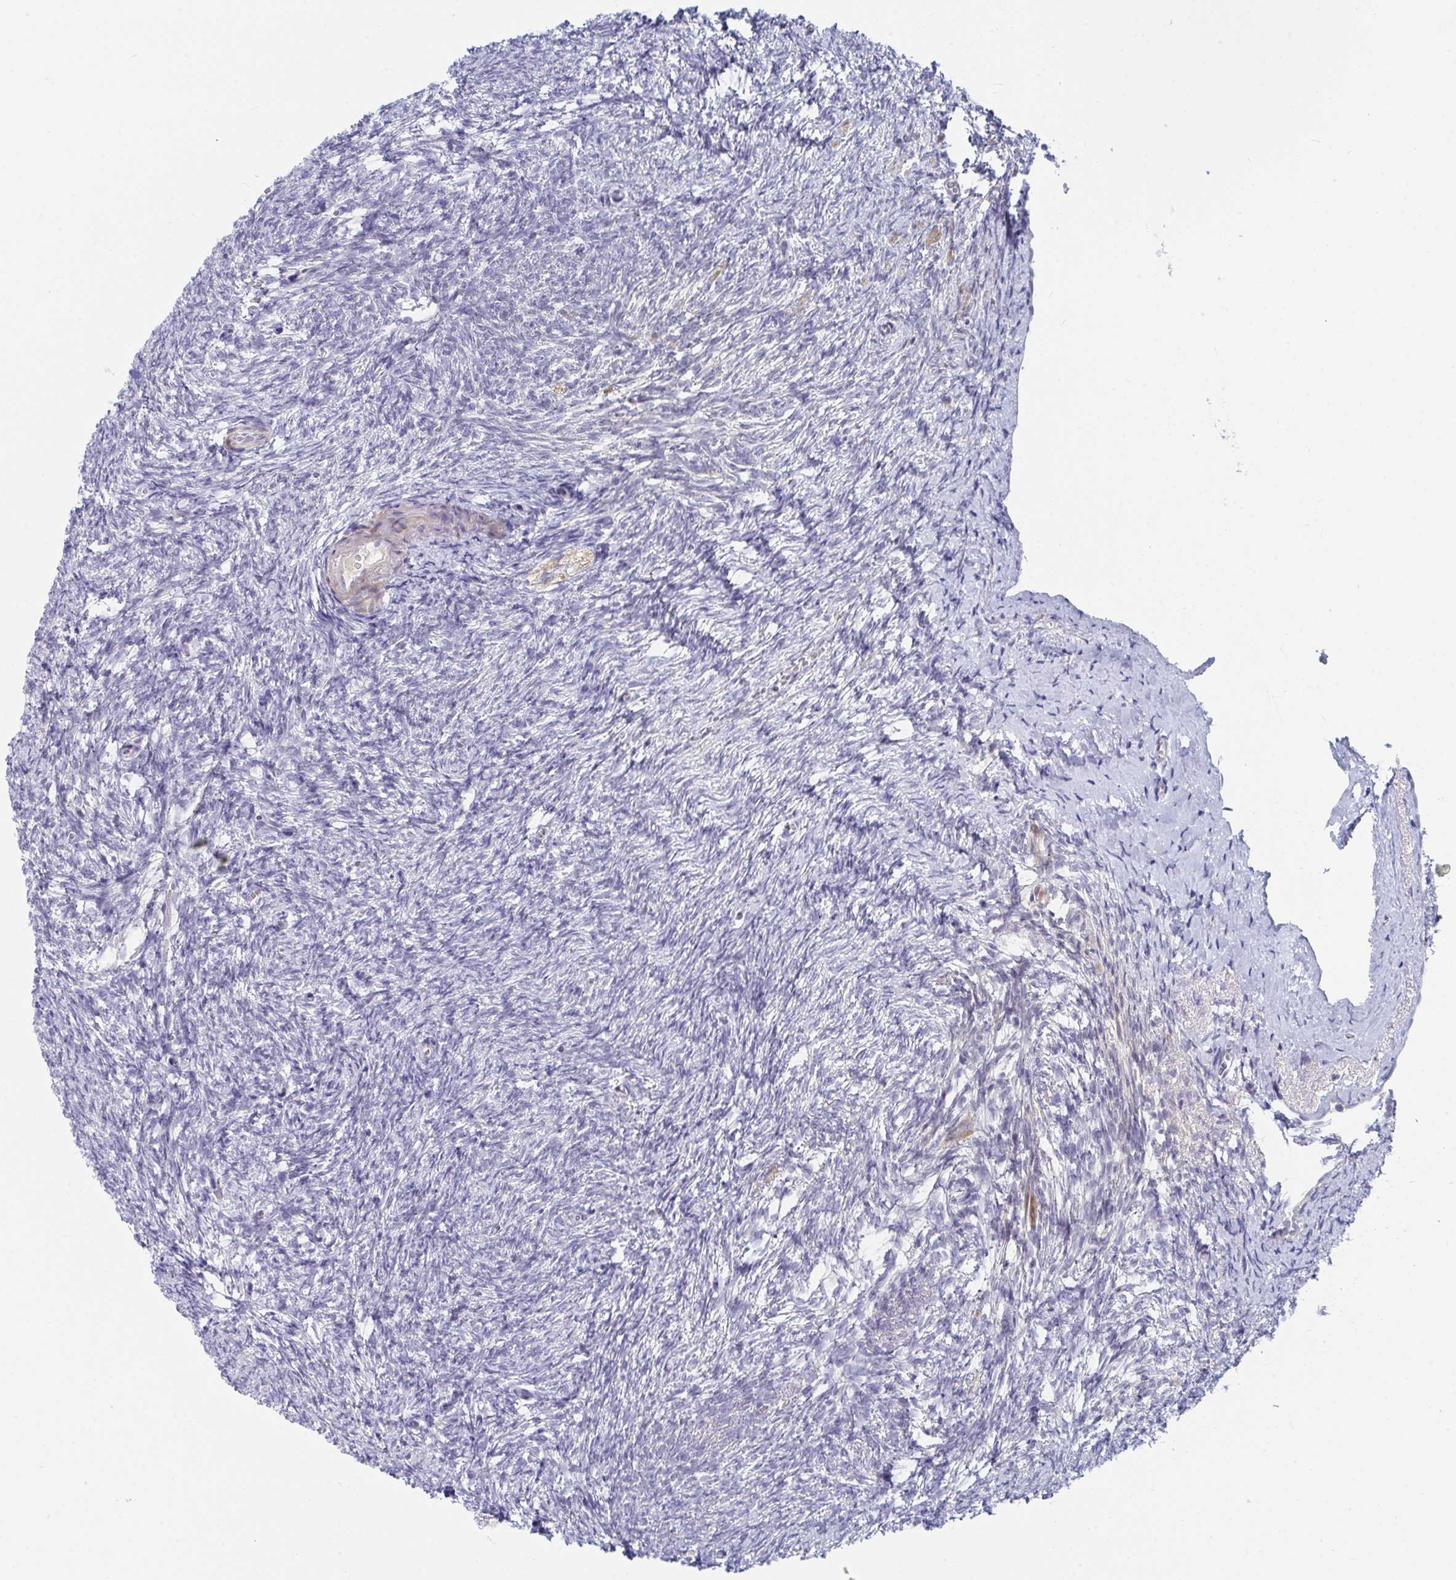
{"staining": {"intensity": "negative", "quantity": "none", "location": "none"}, "tissue": "ovary", "cell_type": "Follicle cells", "image_type": "normal", "snomed": [{"axis": "morphology", "description": "Normal tissue, NOS"}, {"axis": "topography", "description": "Ovary"}], "caption": "This is a image of immunohistochemistry staining of benign ovary, which shows no staining in follicle cells.", "gene": "CENPT", "patient": {"sex": "female", "age": 41}}